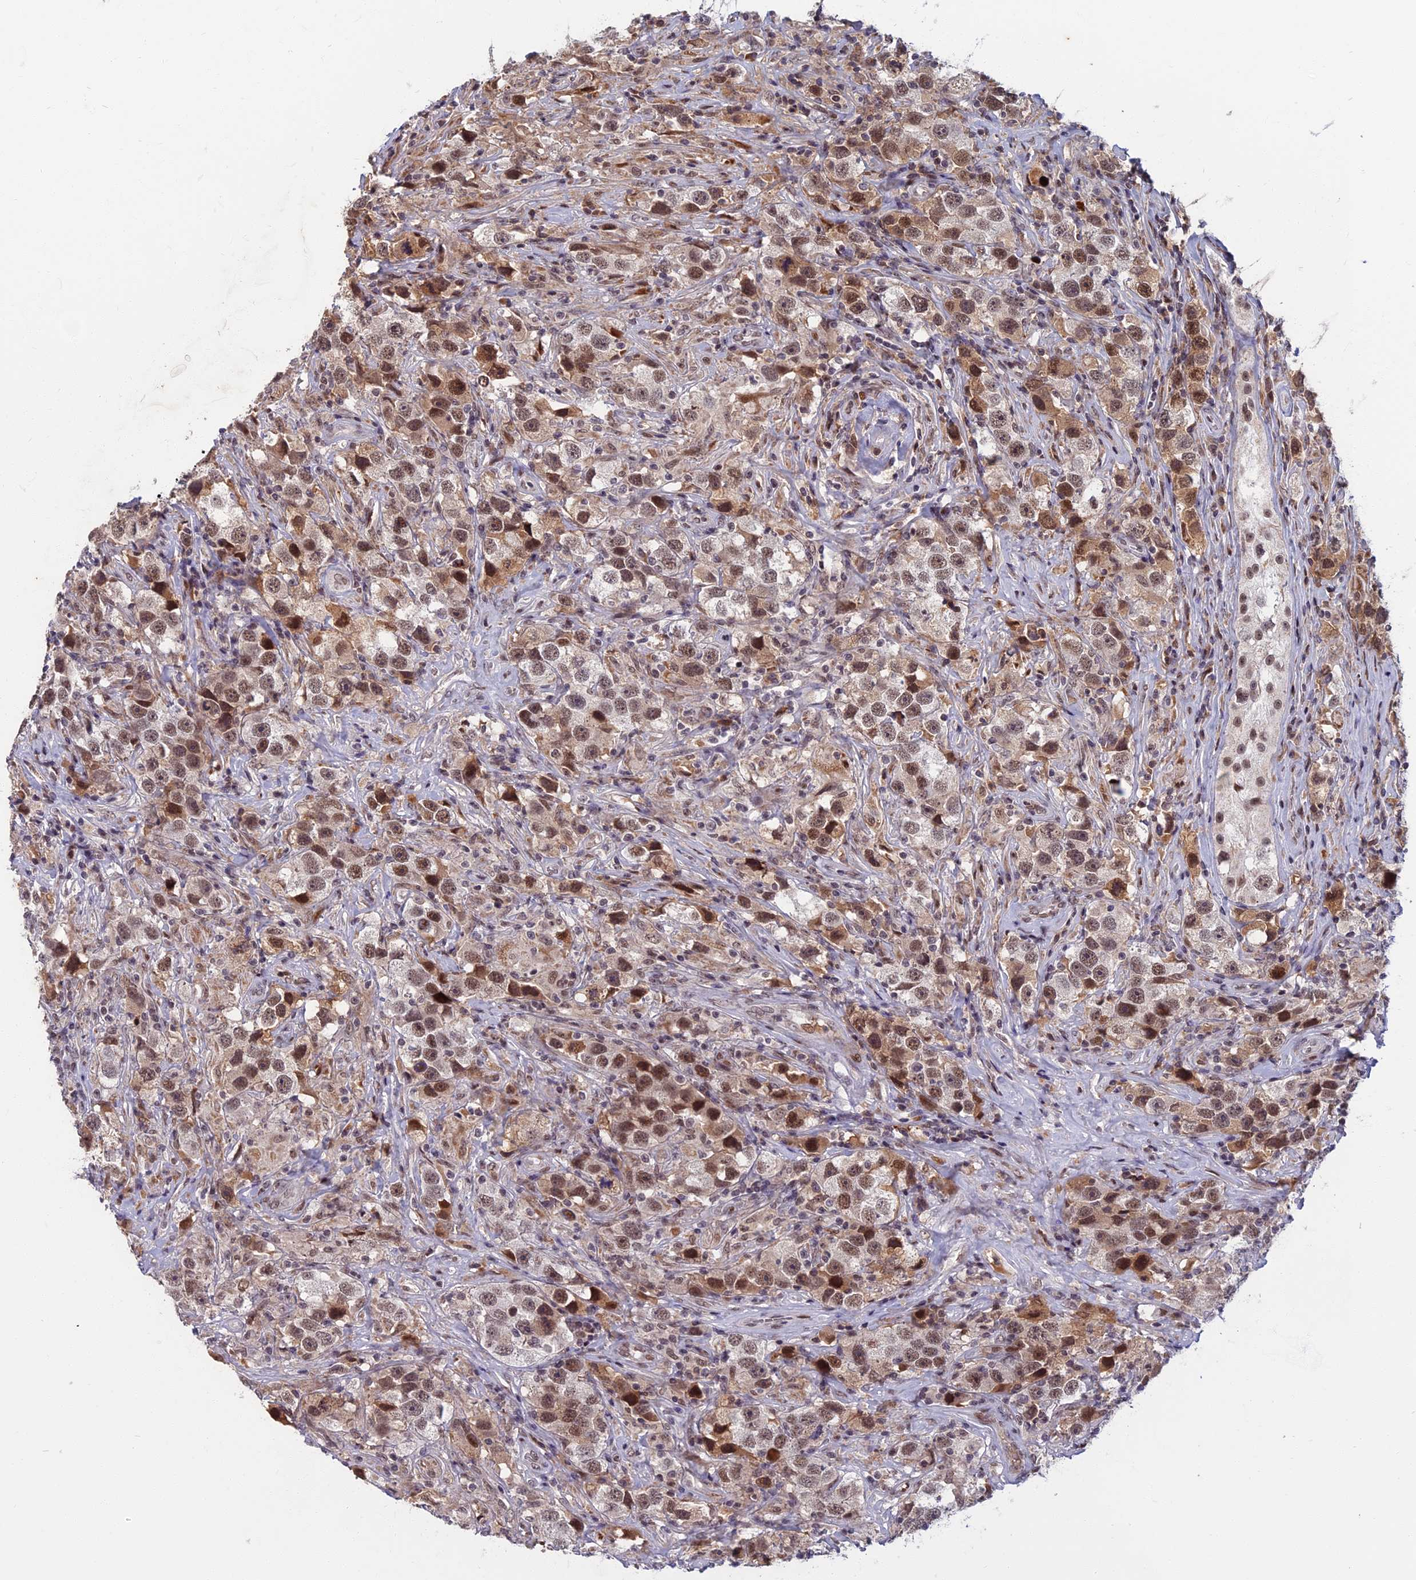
{"staining": {"intensity": "moderate", "quantity": ">75%", "location": "nuclear"}, "tissue": "testis cancer", "cell_type": "Tumor cells", "image_type": "cancer", "snomed": [{"axis": "morphology", "description": "Seminoma, NOS"}, {"axis": "topography", "description": "Testis"}], "caption": "Immunohistochemical staining of human testis cancer displays medium levels of moderate nuclear protein expression in approximately >75% of tumor cells.", "gene": "CDC7", "patient": {"sex": "male", "age": 49}}